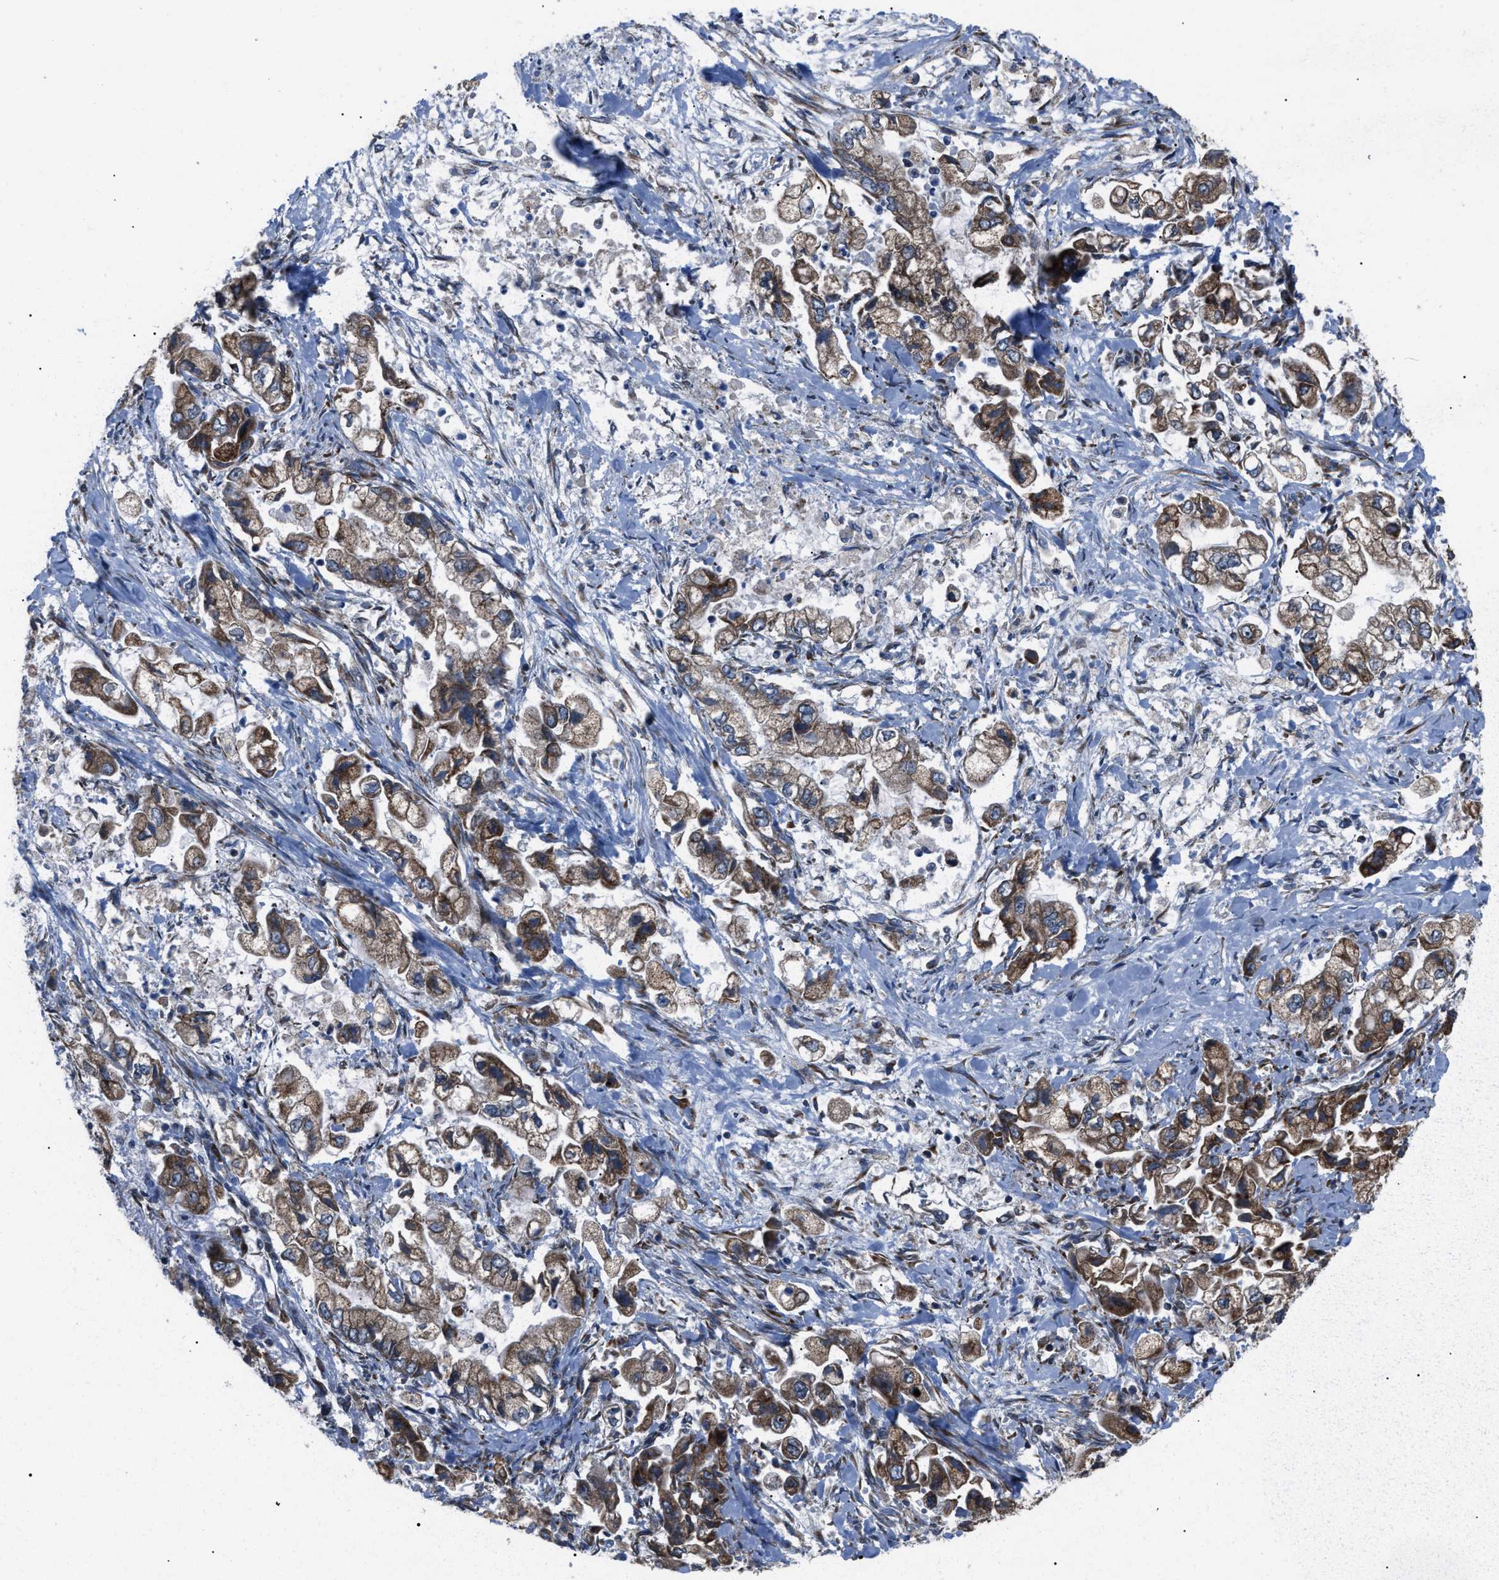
{"staining": {"intensity": "moderate", "quantity": ">75%", "location": "cytoplasmic/membranous"}, "tissue": "stomach cancer", "cell_type": "Tumor cells", "image_type": "cancer", "snomed": [{"axis": "morphology", "description": "Normal tissue, NOS"}, {"axis": "morphology", "description": "Adenocarcinoma, NOS"}, {"axis": "topography", "description": "Stomach"}], "caption": "Human stomach adenocarcinoma stained with a brown dye demonstrates moderate cytoplasmic/membranous positive expression in approximately >75% of tumor cells.", "gene": "AGO2", "patient": {"sex": "male", "age": 62}}